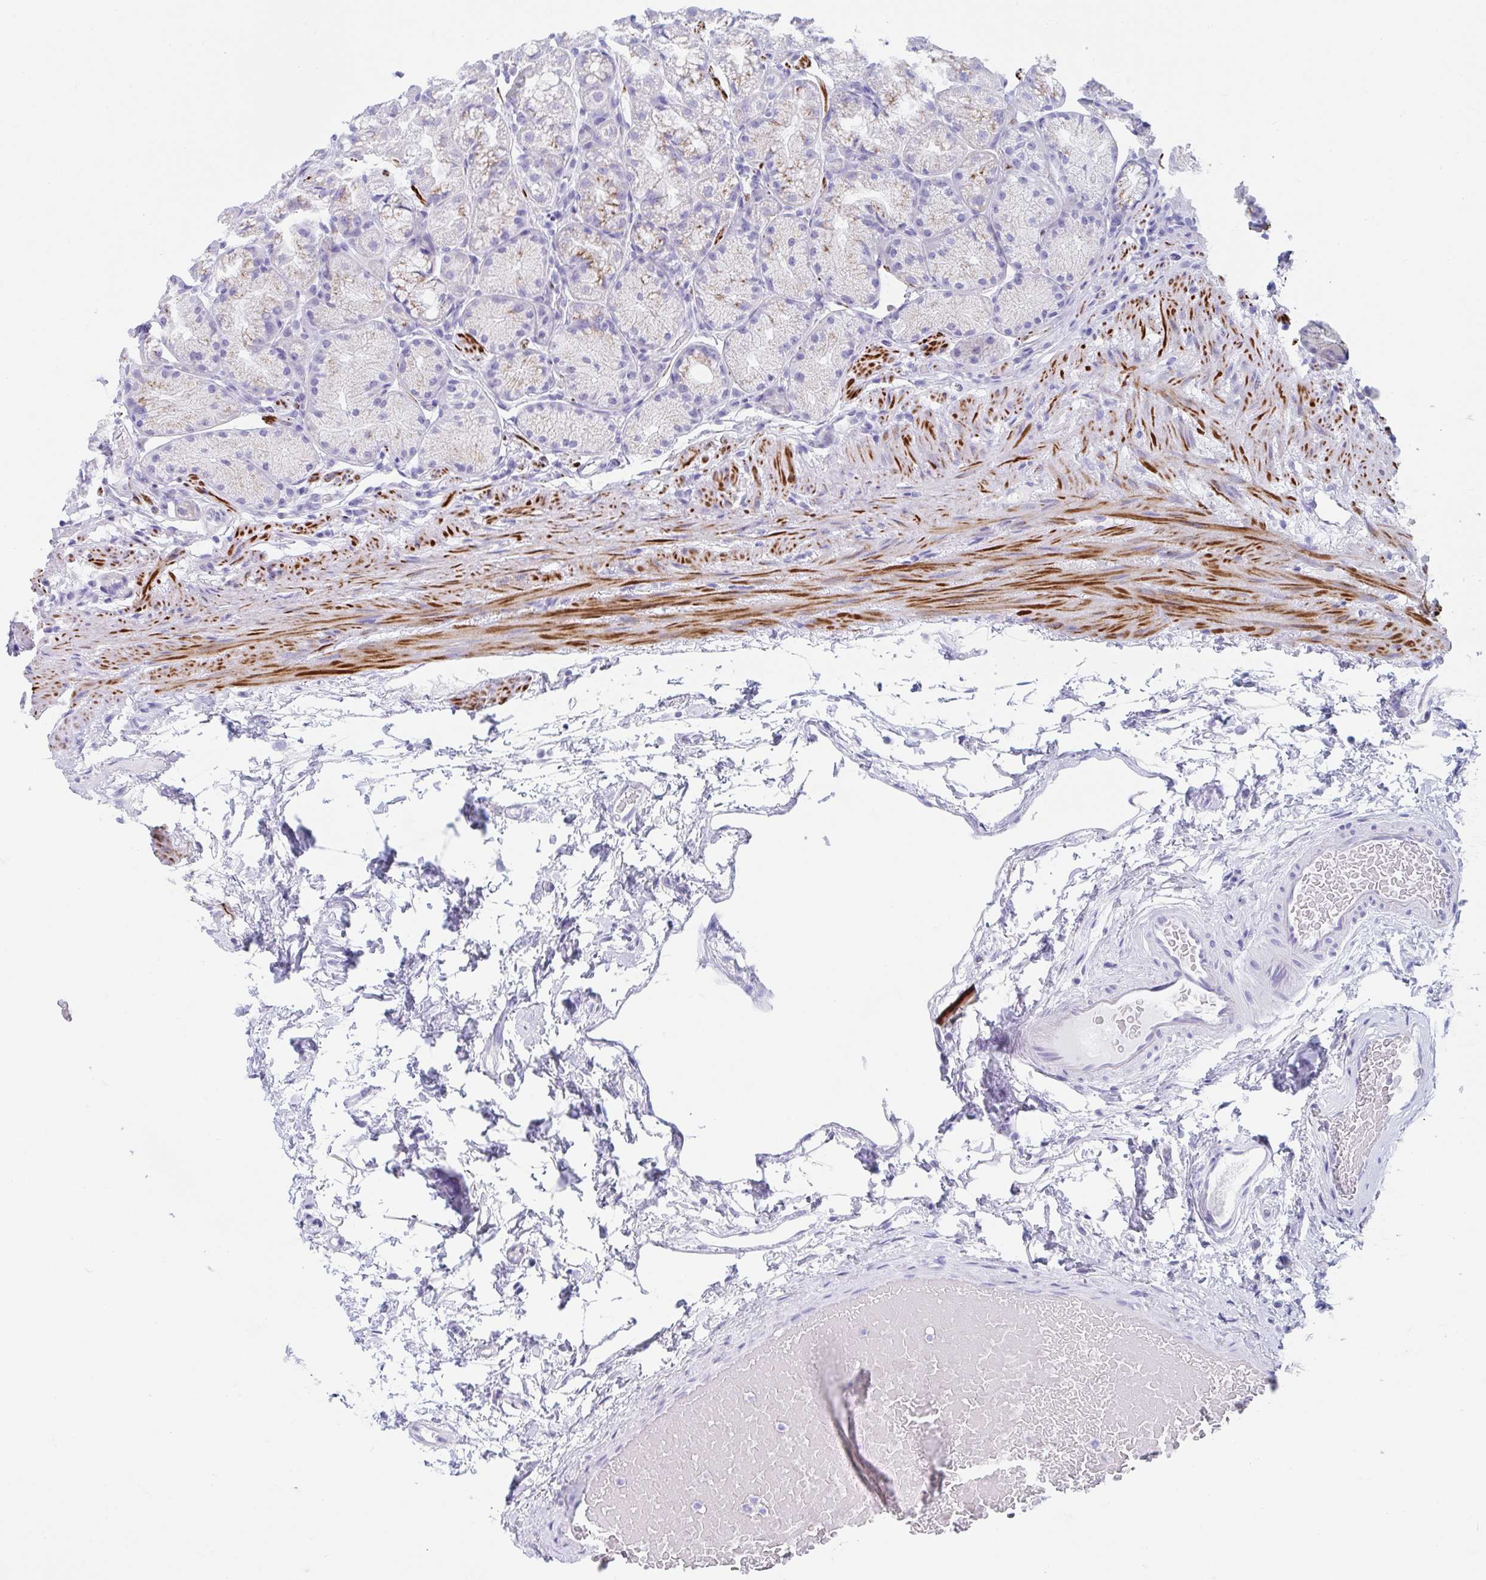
{"staining": {"intensity": "weak", "quantity": "<25%", "location": "cytoplasmic/membranous"}, "tissue": "stomach", "cell_type": "Glandular cells", "image_type": "normal", "snomed": [{"axis": "morphology", "description": "Normal tissue, NOS"}, {"axis": "topography", "description": "Stomach, lower"}], "caption": "This is a image of immunohistochemistry (IHC) staining of normal stomach, which shows no staining in glandular cells. (DAB (3,3'-diaminobenzidine) immunohistochemistry (IHC), high magnification).", "gene": "CPTP", "patient": {"sex": "male", "age": 67}}